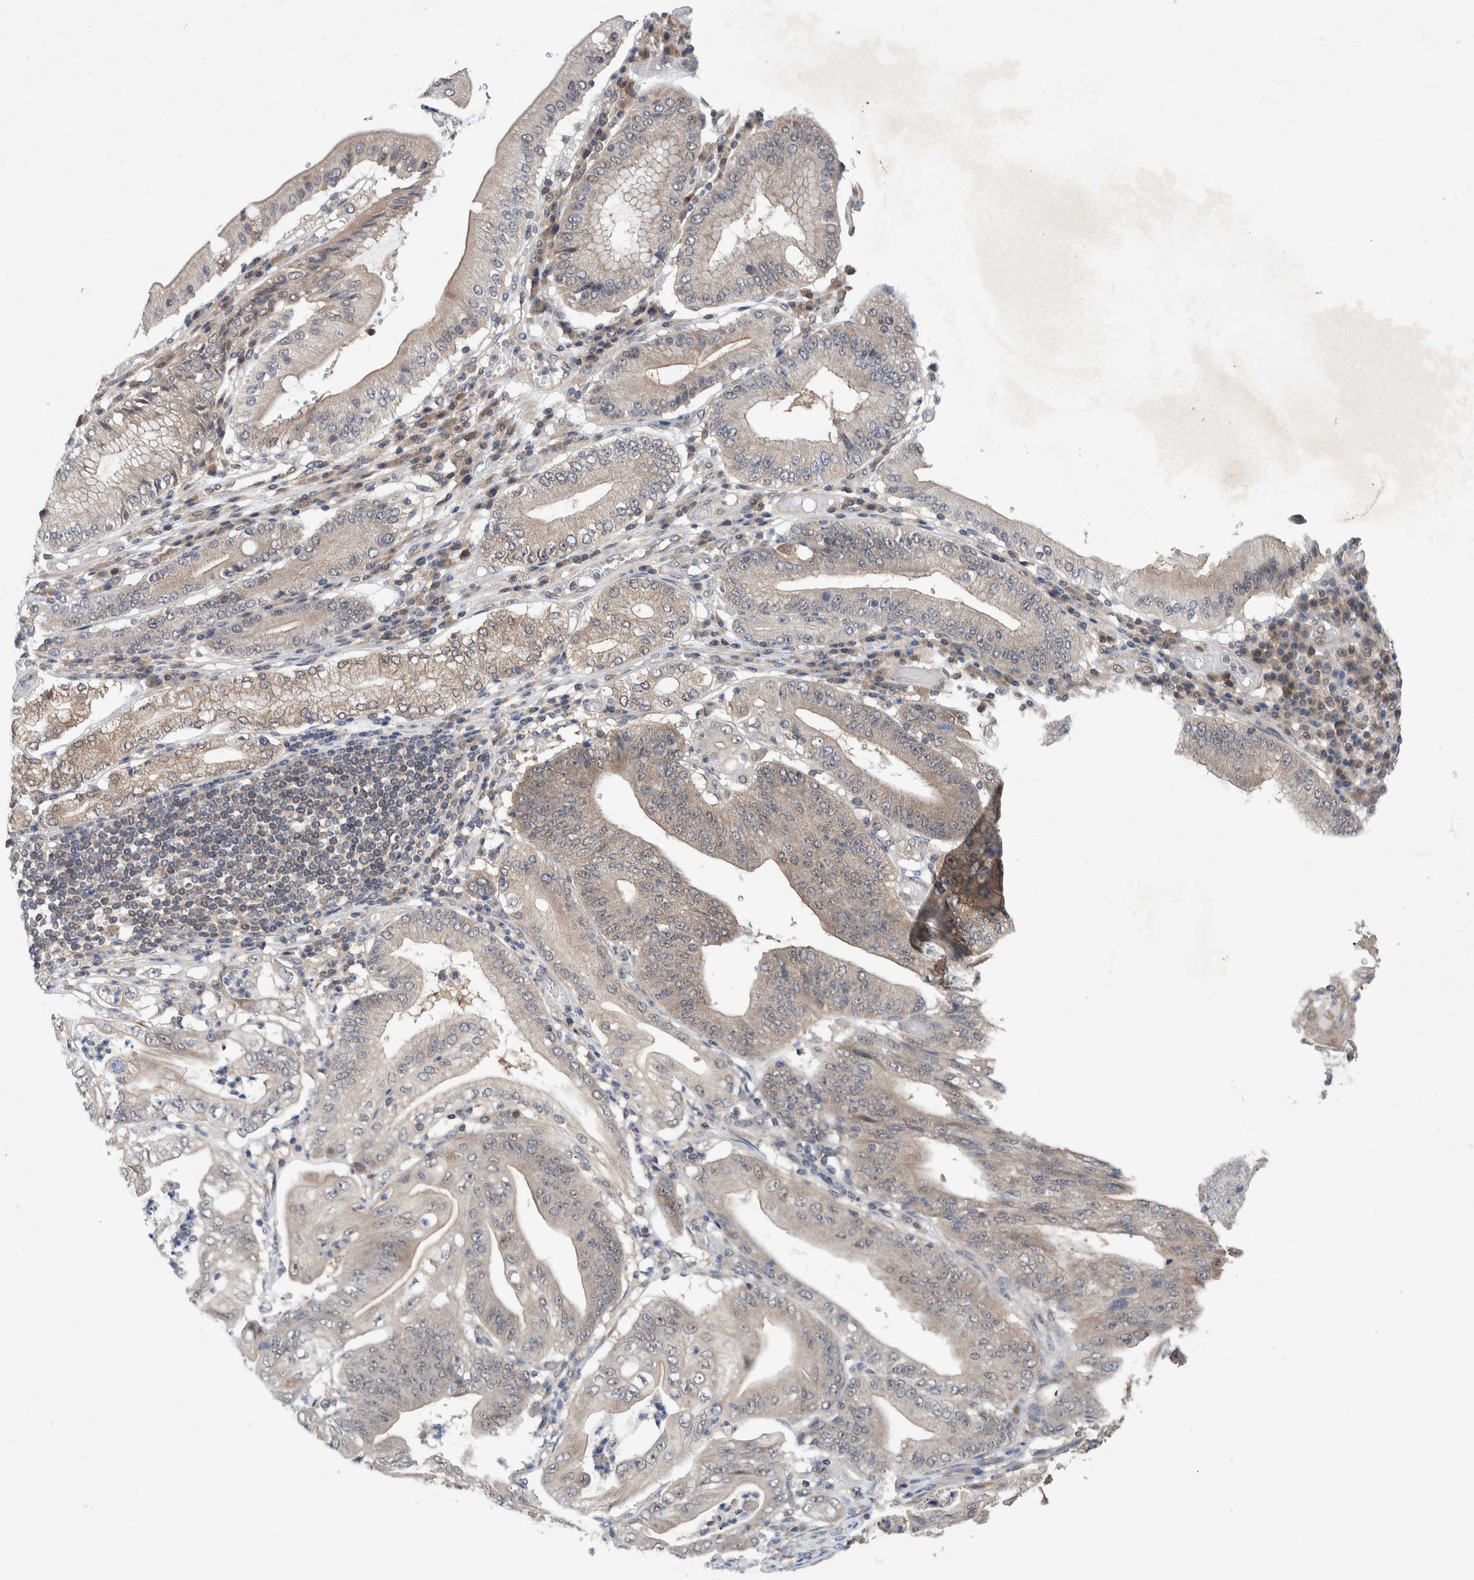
{"staining": {"intensity": "weak", "quantity": "25%-75%", "location": "cytoplasmic/membranous,nuclear"}, "tissue": "stomach cancer", "cell_type": "Tumor cells", "image_type": "cancer", "snomed": [{"axis": "morphology", "description": "Adenocarcinoma, NOS"}, {"axis": "topography", "description": "Stomach"}], "caption": "Protein staining demonstrates weak cytoplasmic/membranous and nuclear staining in about 25%-75% of tumor cells in stomach adenocarcinoma. Using DAB (brown) and hematoxylin (blue) stains, captured at high magnification using brightfield microscopy.", "gene": "PLPBP", "patient": {"sex": "female", "age": 73}}